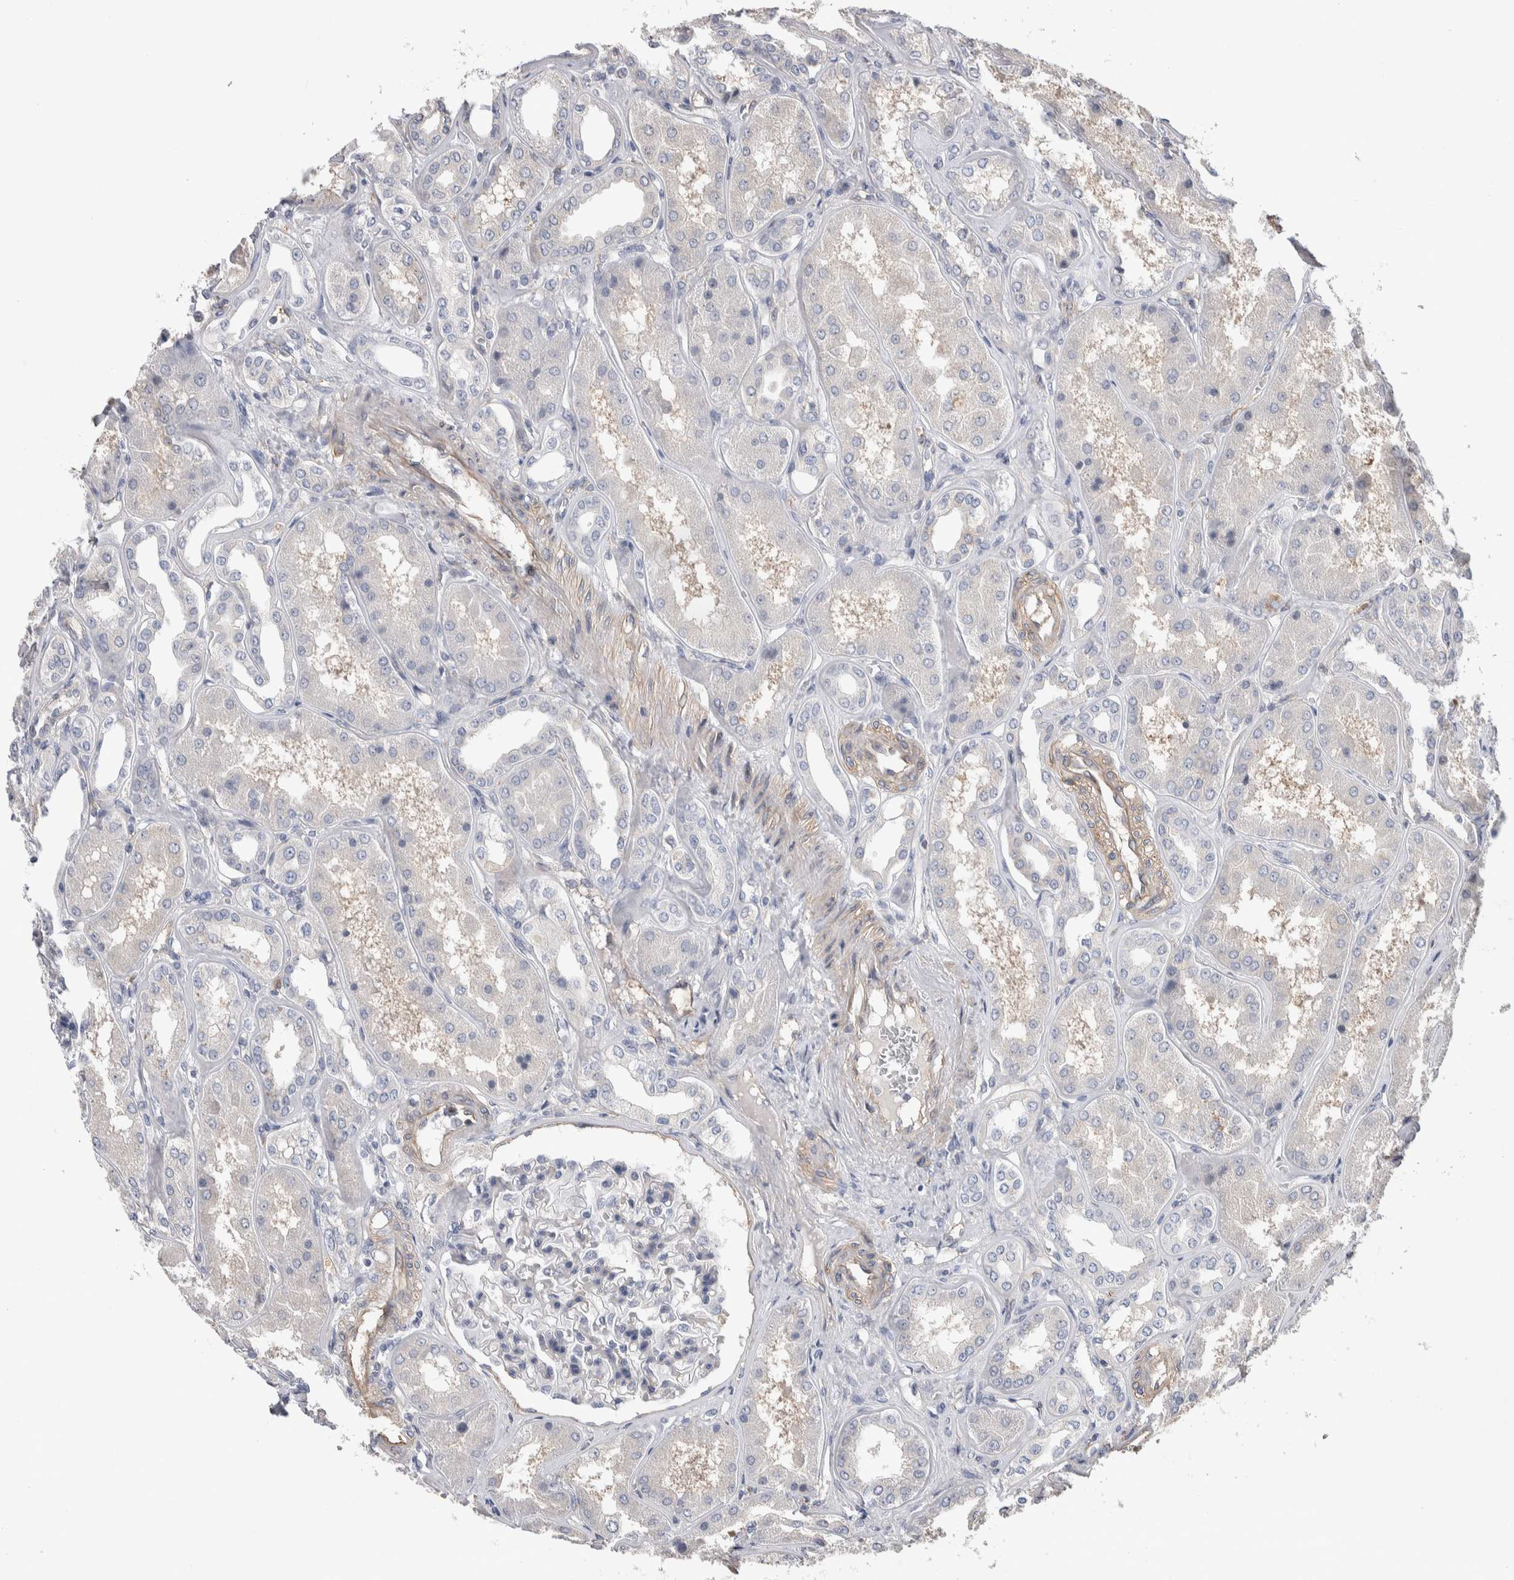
{"staining": {"intensity": "negative", "quantity": "none", "location": "none"}, "tissue": "kidney", "cell_type": "Cells in glomeruli", "image_type": "normal", "snomed": [{"axis": "morphology", "description": "Normal tissue, NOS"}, {"axis": "topography", "description": "Kidney"}], "caption": "DAB (3,3'-diaminobenzidine) immunohistochemical staining of benign kidney displays no significant expression in cells in glomeruli. The staining was performed using DAB to visualize the protein expression in brown, while the nuclei were stained in blue with hematoxylin (Magnification: 20x).", "gene": "GCNA", "patient": {"sex": "female", "age": 56}}